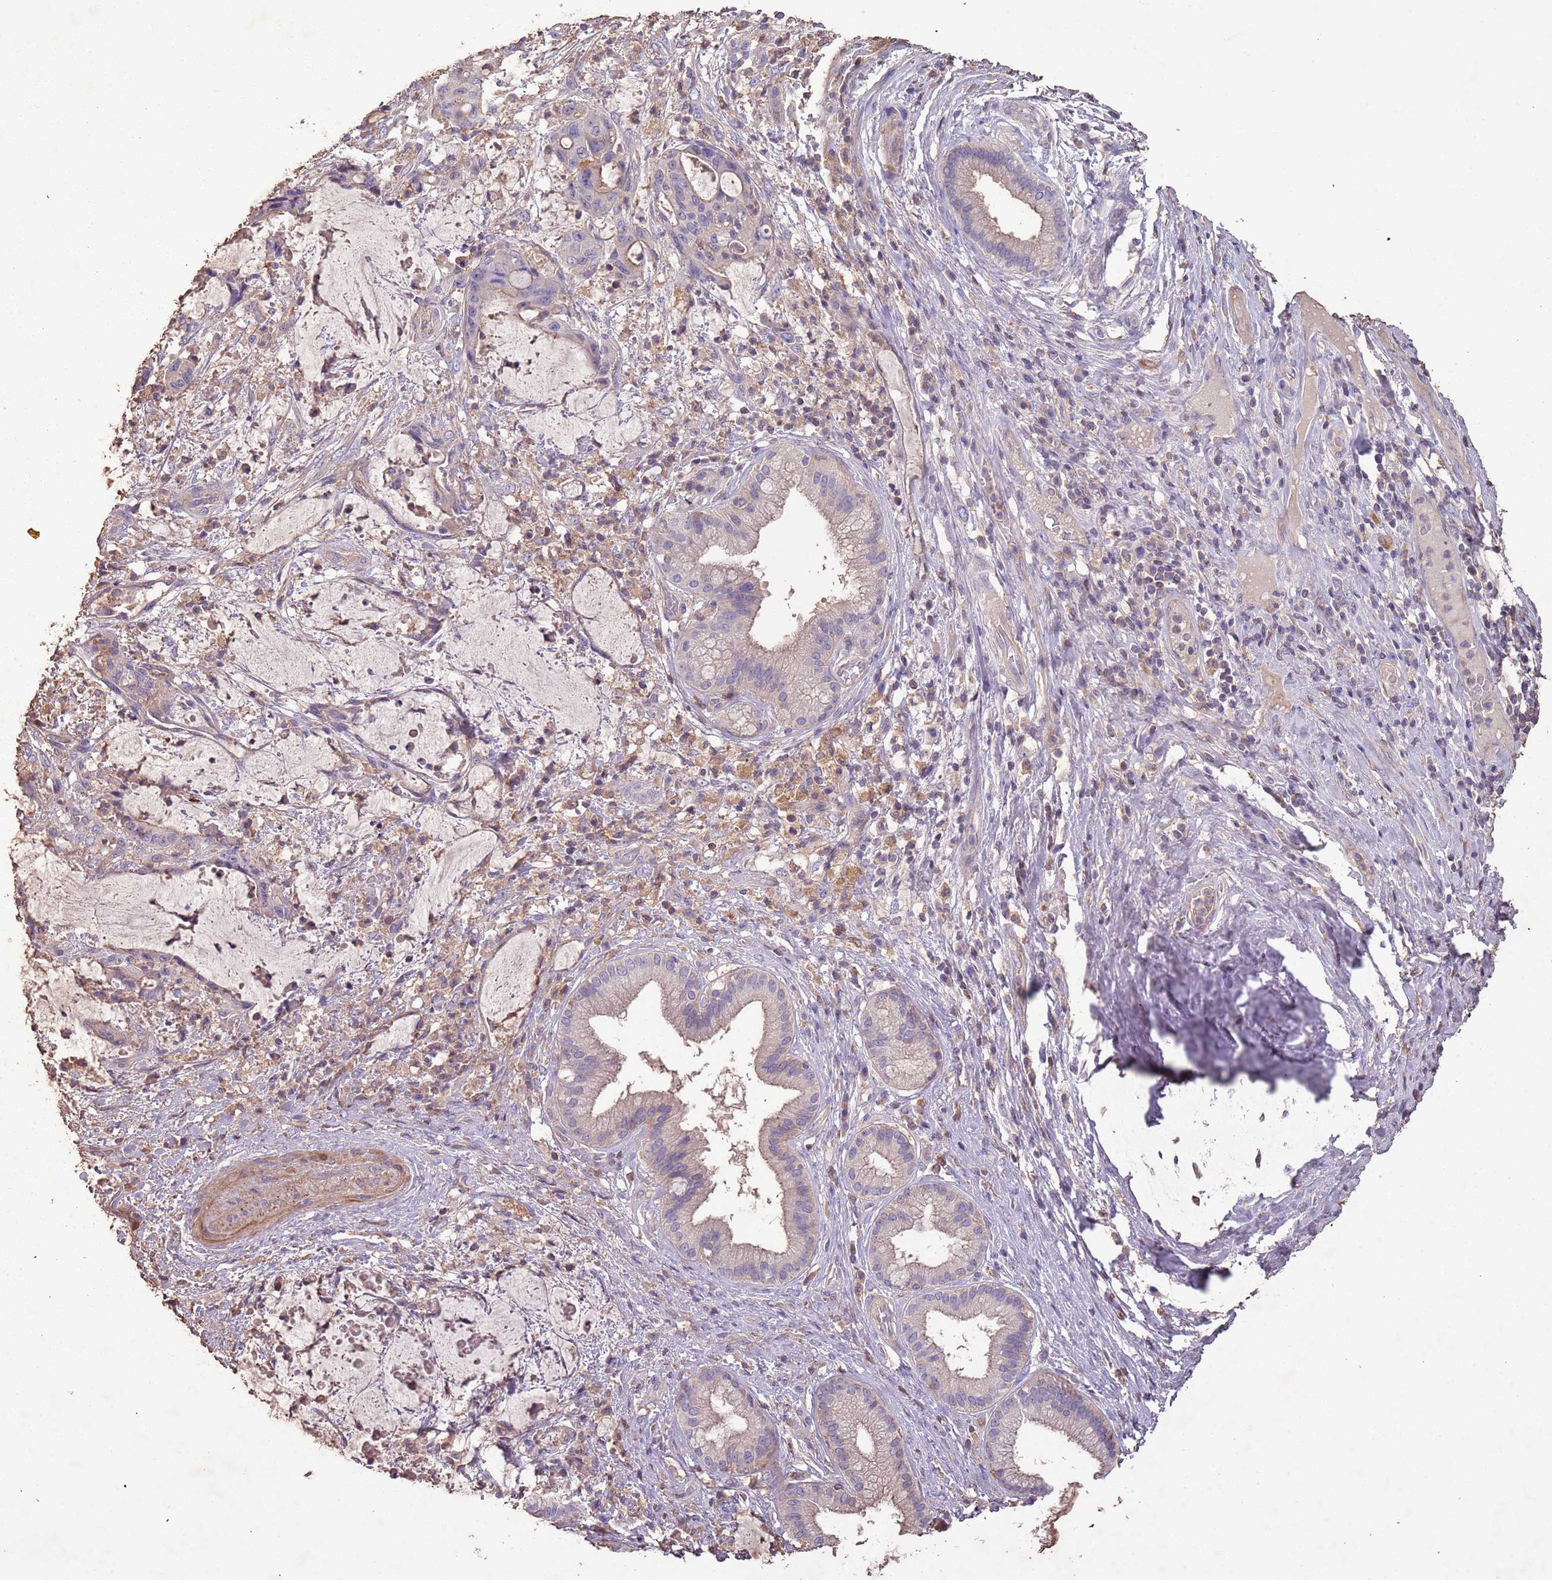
{"staining": {"intensity": "moderate", "quantity": "<25%", "location": "cytoplasmic/membranous"}, "tissue": "liver cancer", "cell_type": "Tumor cells", "image_type": "cancer", "snomed": [{"axis": "morphology", "description": "Normal tissue, NOS"}, {"axis": "morphology", "description": "Cholangiocarcinoma"}, {"axis": "topography", "description": "Liver"}, {"axis": "topography", "description": "Peripheral nerve tissue"}], "caption": "Tumor cells reveal low levels of moderate cytoplasmic/membranous staining in approximately <25% of cells in human cholangiocarcinoma (liver). (DAB = brown stain, brightfield microscopy at high magnification).", "gene": "FECH", "patient": {"sex": "female", "age": 73}}